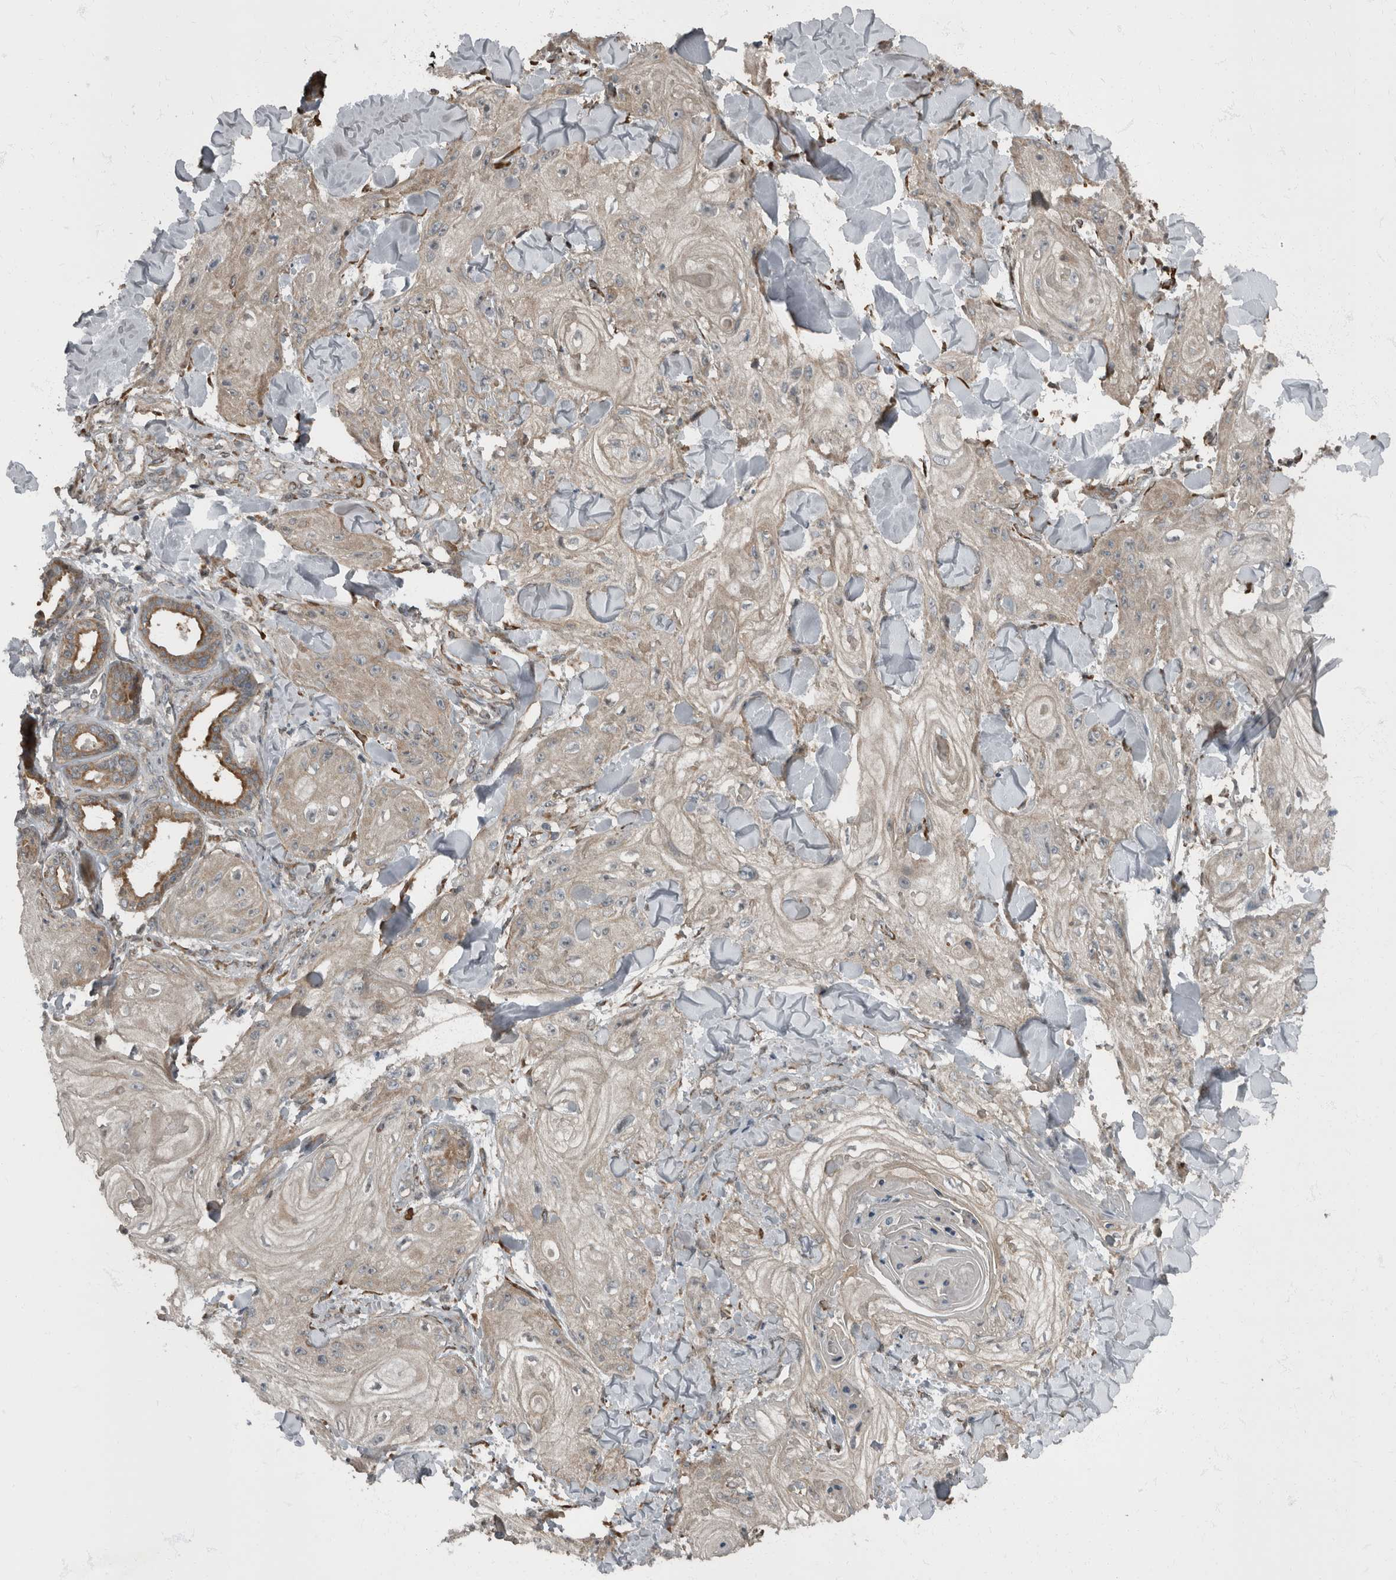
{"staining": {"intensity": "weak", "quantity": "<25%", "location": "cytoplasmic/membranous"}, "tissue": "skin cancer", "cell_type": "Tumor cells", "image_type": "cancer", "snomed": [{"axis": "morphology", "description": "Squamous cell carcinoma, NOS"}, {"axis": "topography", "description": "Skin"}], "caption": "High power microscopy photomicrograph of an immunohistochemistry photomicrograph of squamous cell carcinoma (skin), revealing no significant staining in tumor cells.", "gene": "RABGGTB", "patient": {"sex": "male", "age": 74}}